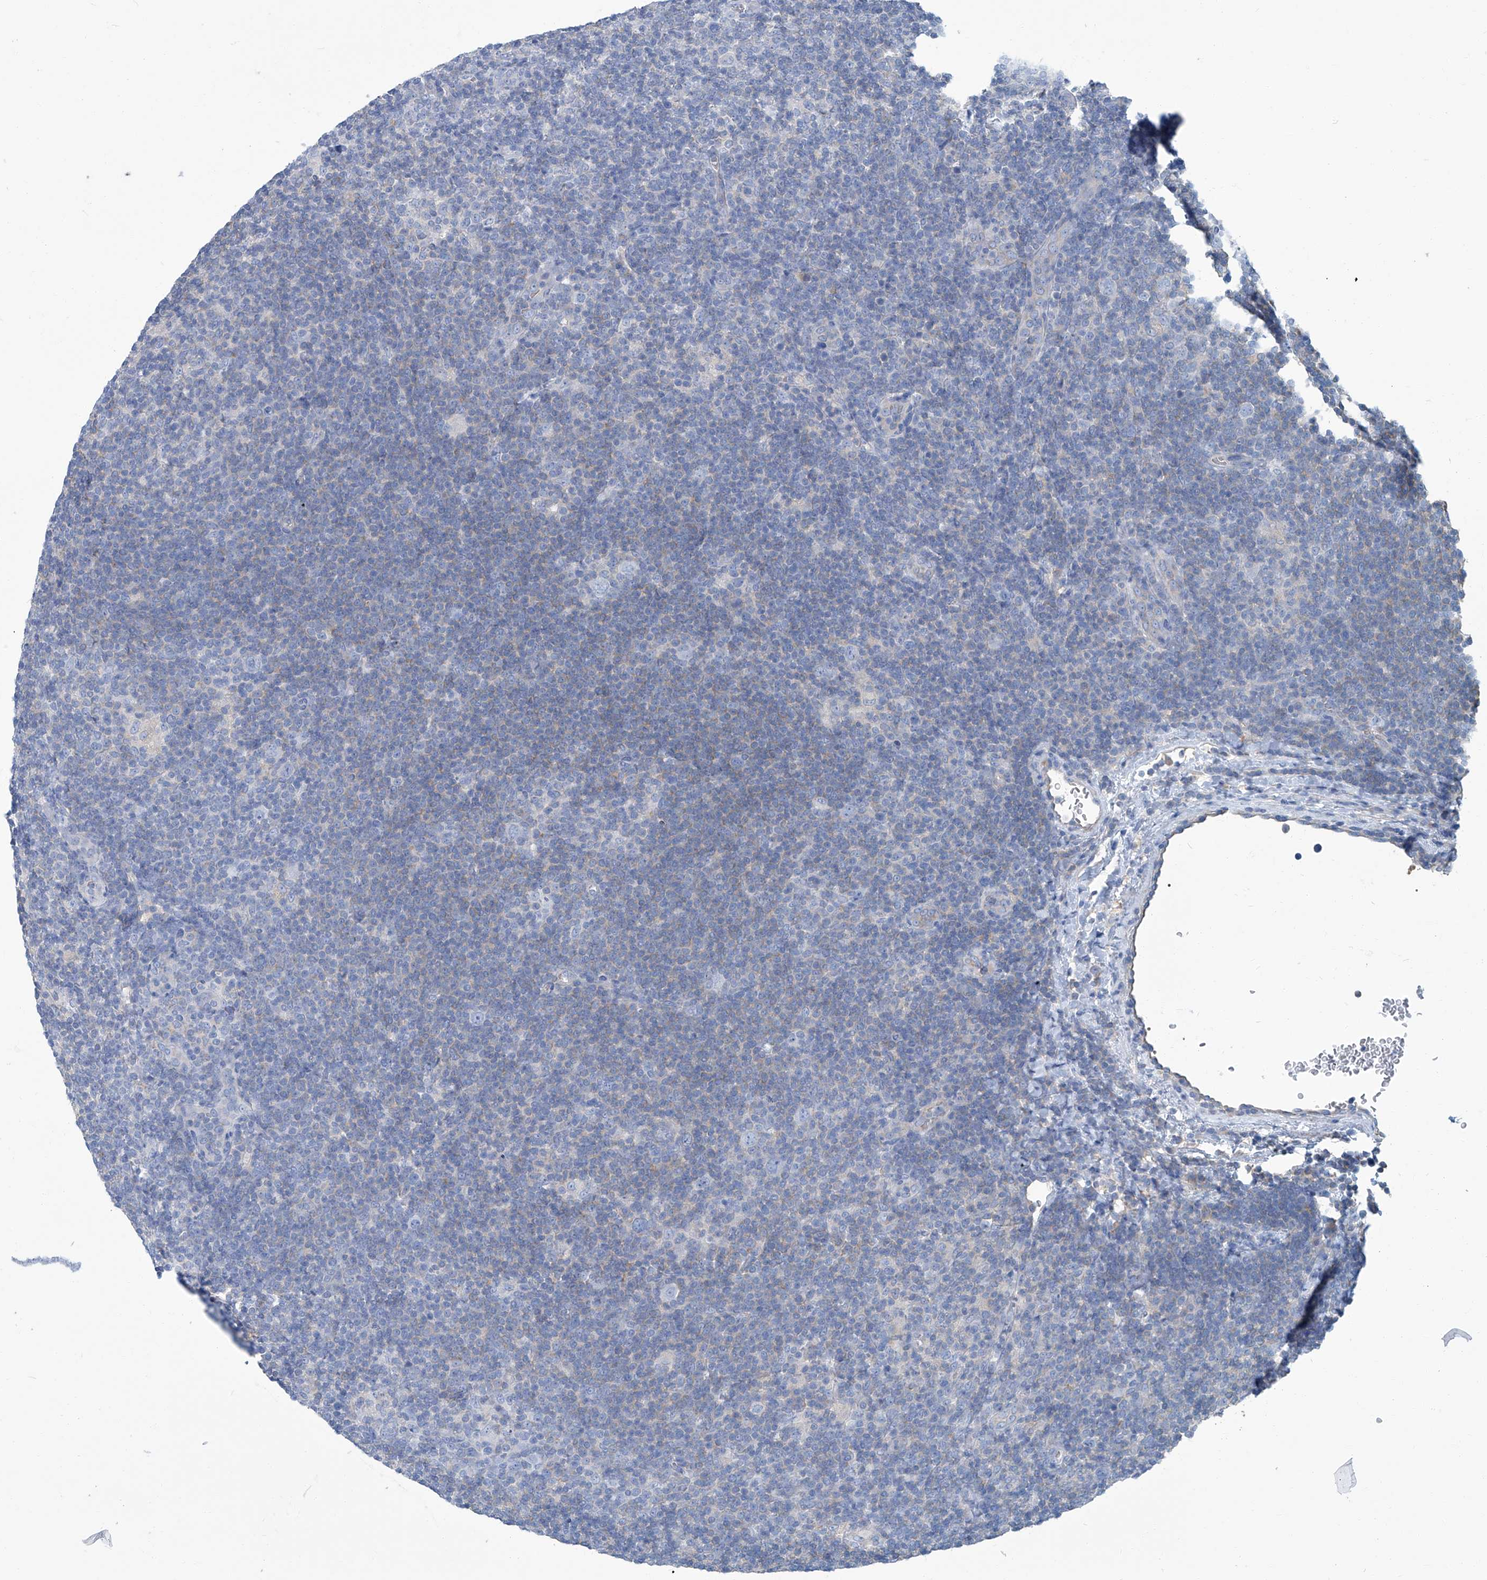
{"staining": {"intensity": "negative", "quantity": "none", "location": "none"}, "tissue": "lymphoma", "cell_type": "Tumor cells", "image_type": "cancer", "snomed": [{"axis": "morphology", "description": "Hodgkin's disease, NOS"}, {"axis": "topography", "description": "Lymph node"}], "caption": "Immunohistochemical staining of lymphoma reveals no significant staining in tumor cells.", "gene": "PFKL", "patient": {"sex": "female", "age": 57}}